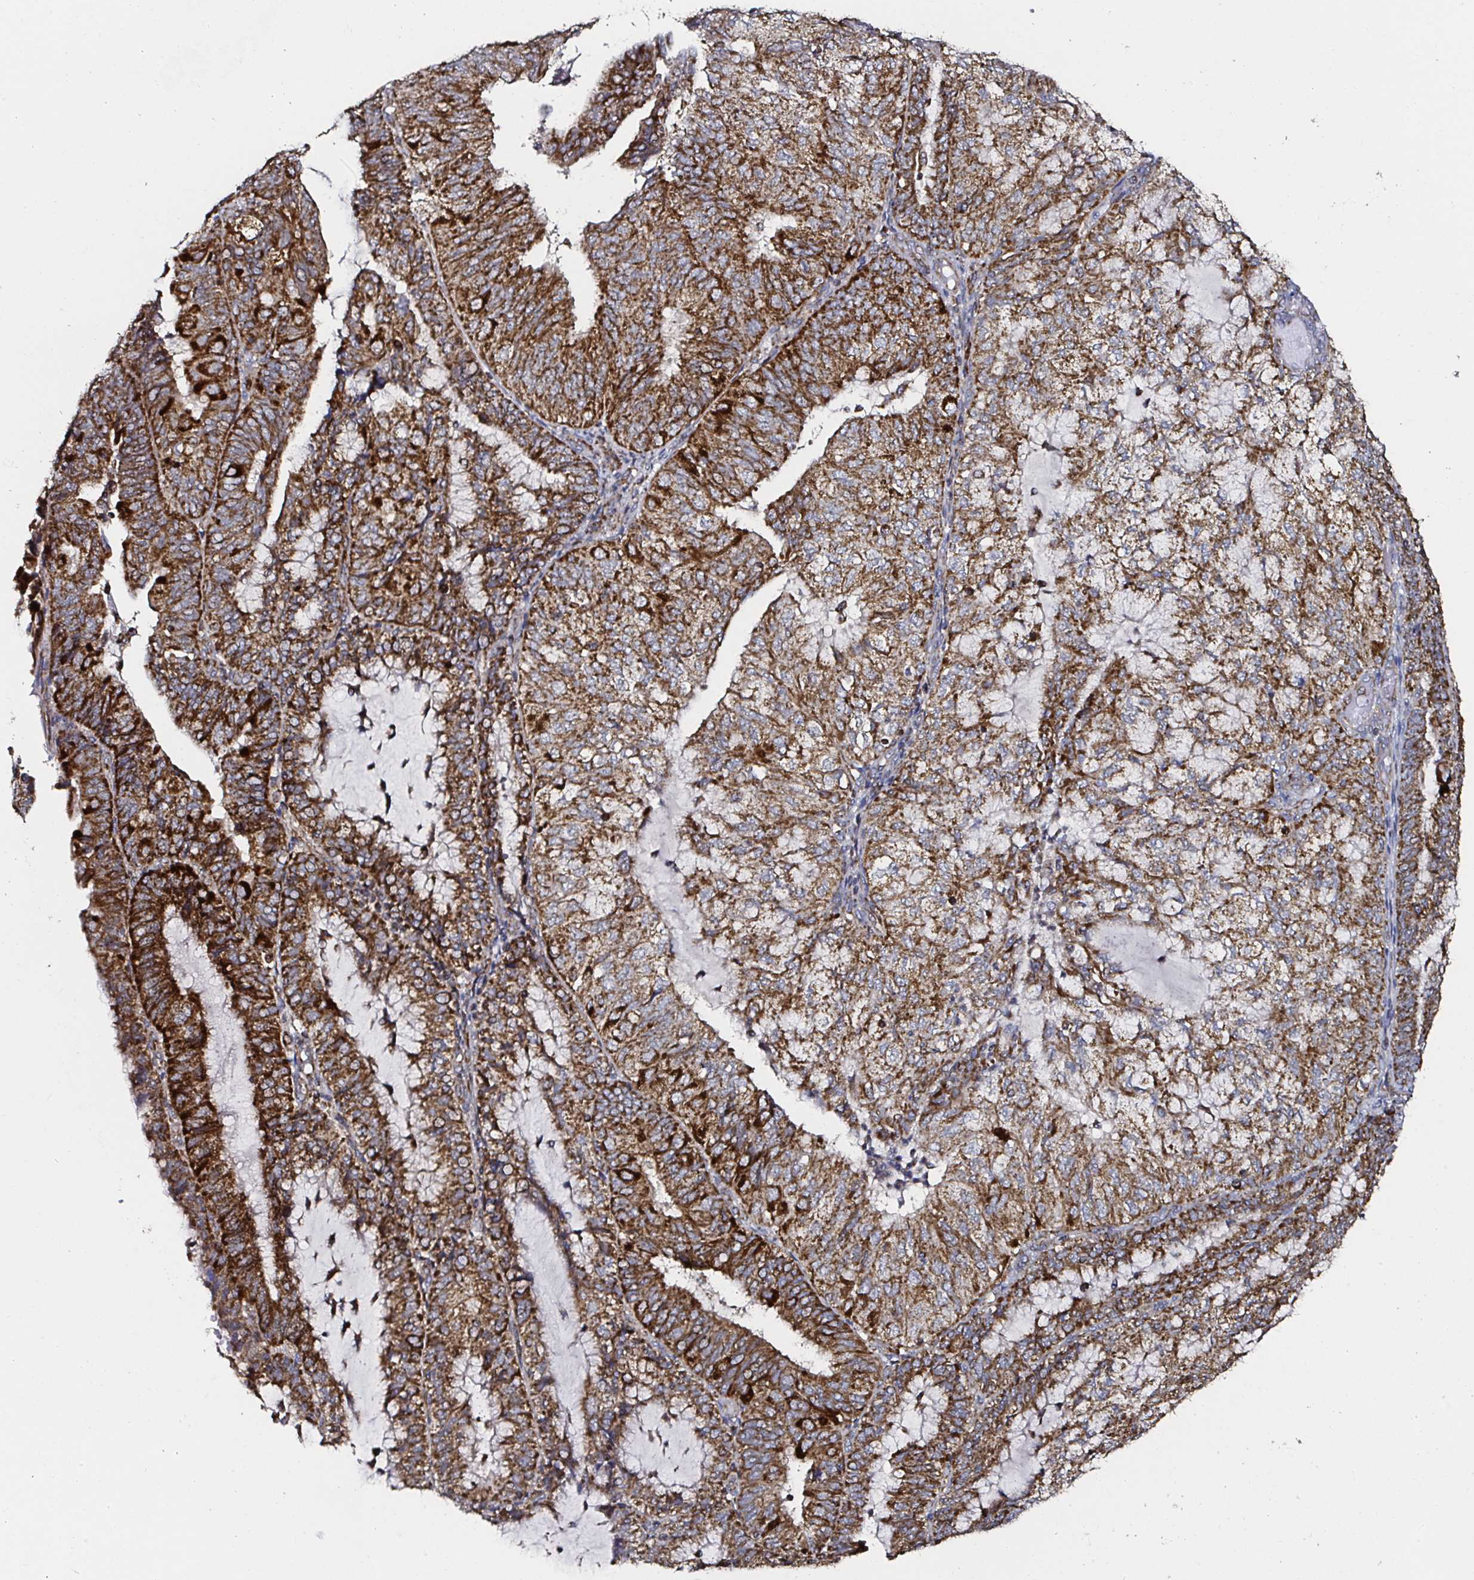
{"staining": {"intensity": "strong", "quantity": ">75%", "location": "cytoplasmic/membranous"}, "tissue": "endometrial cancer", "cell_type": "Tumor cells", "image_type": "cancer", "snomed": [{"axis": "morphology", "description": "Adenocarcinoma, NOS"}, {"axis": "topography", "description": "Endometrium"}], "caption": "Immunohistochemistry (IHC) of human endometrial adenocarcinoma displays high levels of strong cytoplasmic/membranous expression in about >75% of tumor cells.", "gene": "ATAD3B", "patient": {"sex": "female", "age": 81}}